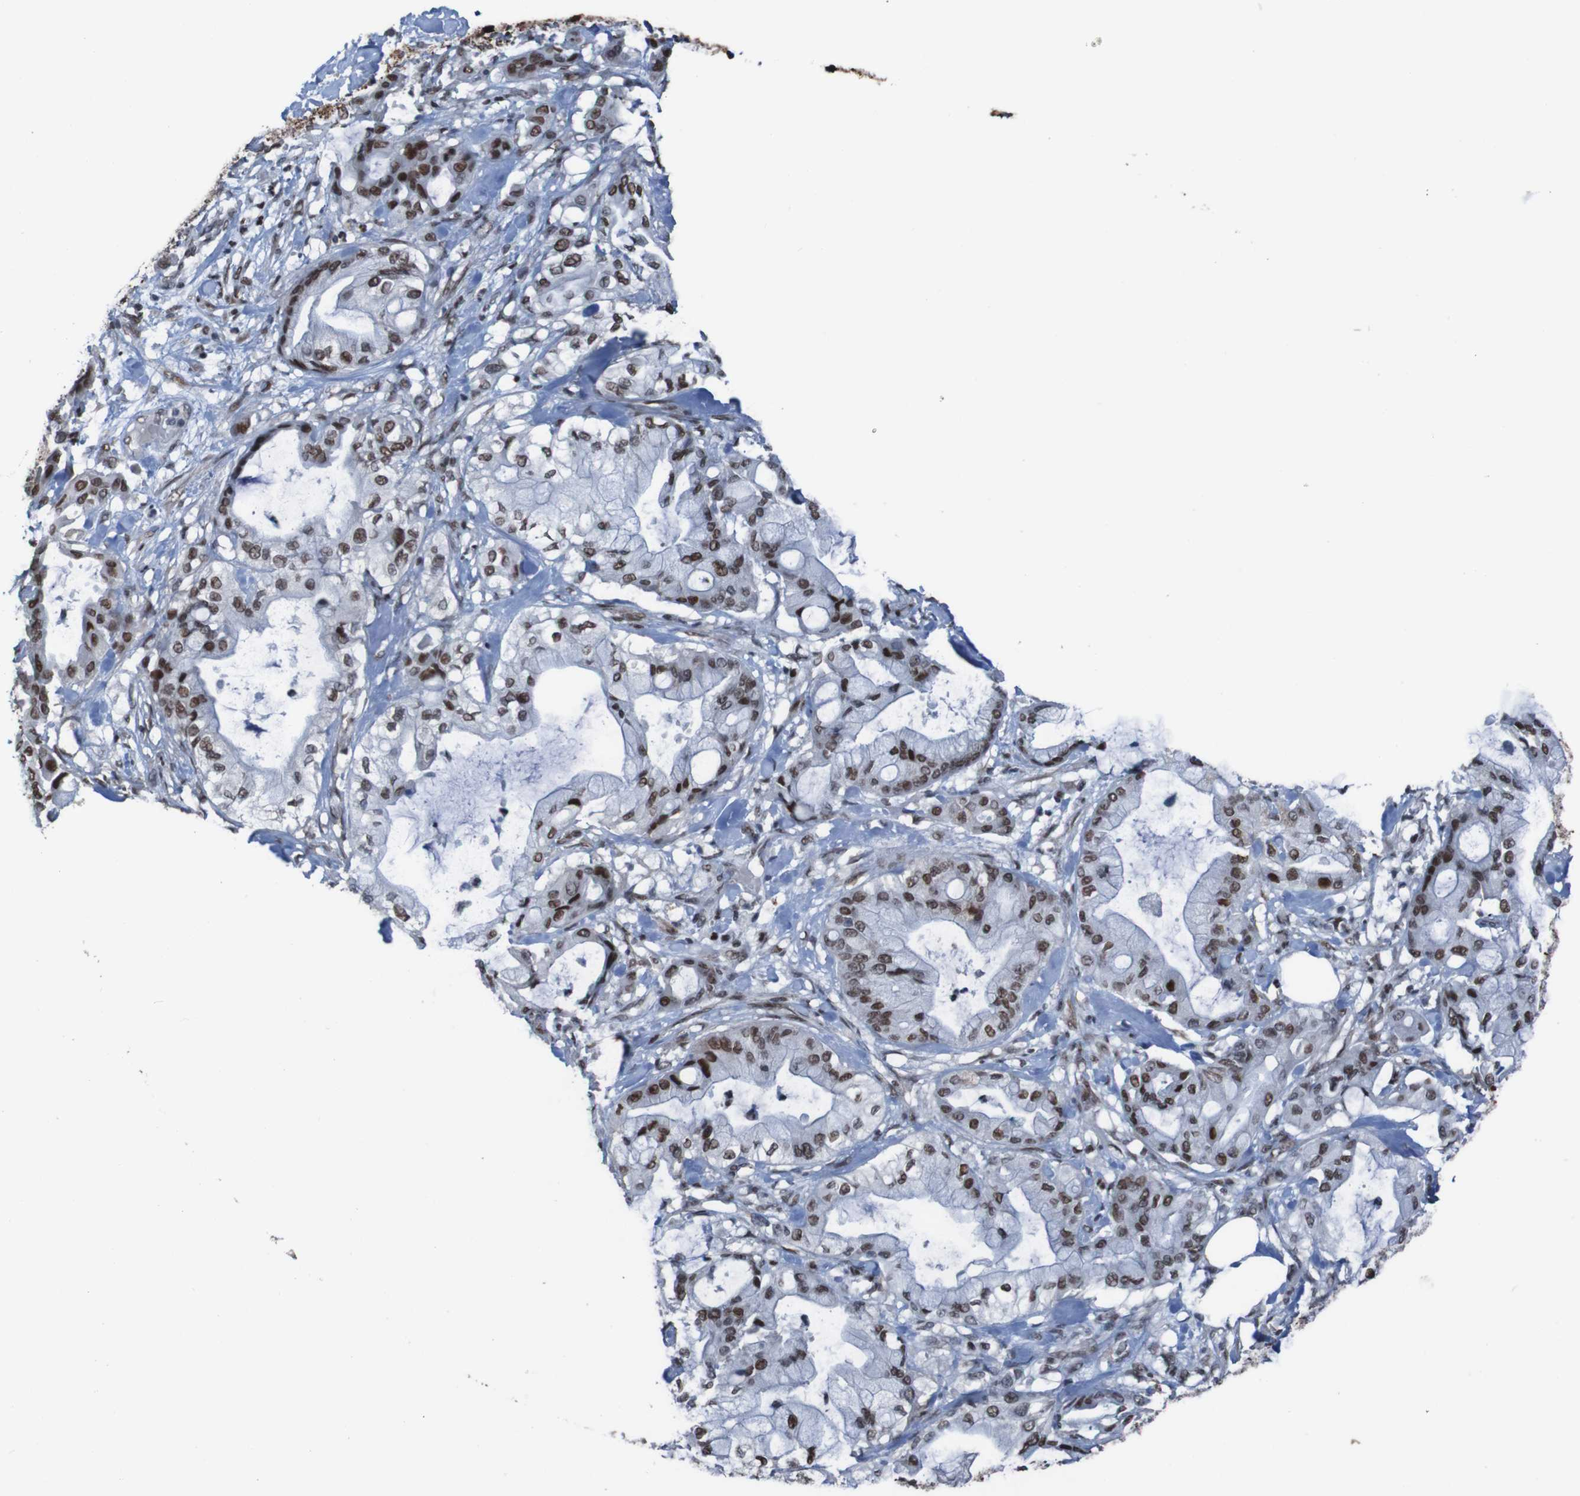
{"staining": {"intensity": "strong", "quantity": ">75%", "location": "nuclear"}, "tissue": "pancreatic cancer", "cell_type": "Tumor cells", "image_type": "cancer", "snomed": [{"axis": "morphology", "description": "Adenocarcinoma, NOS"}, {"axis": "morphology", "description": "Adenocarcinoma, metastatic, NOS"}, {"axis": "topography", "description": "Lymph node"}, {"axis": "topography", "description": "Pancreas"}, {"axis": "topography", "description": "Duodenum"}], "caption": "A high-resolution image shows IHC staining of pancreatic cancer (adenocarcinoma), which demonstrates strong nuclear expression in about >75% of tumor cells.", "gene": "PHF2", "patient": {"sex": "female", "age": 64}}